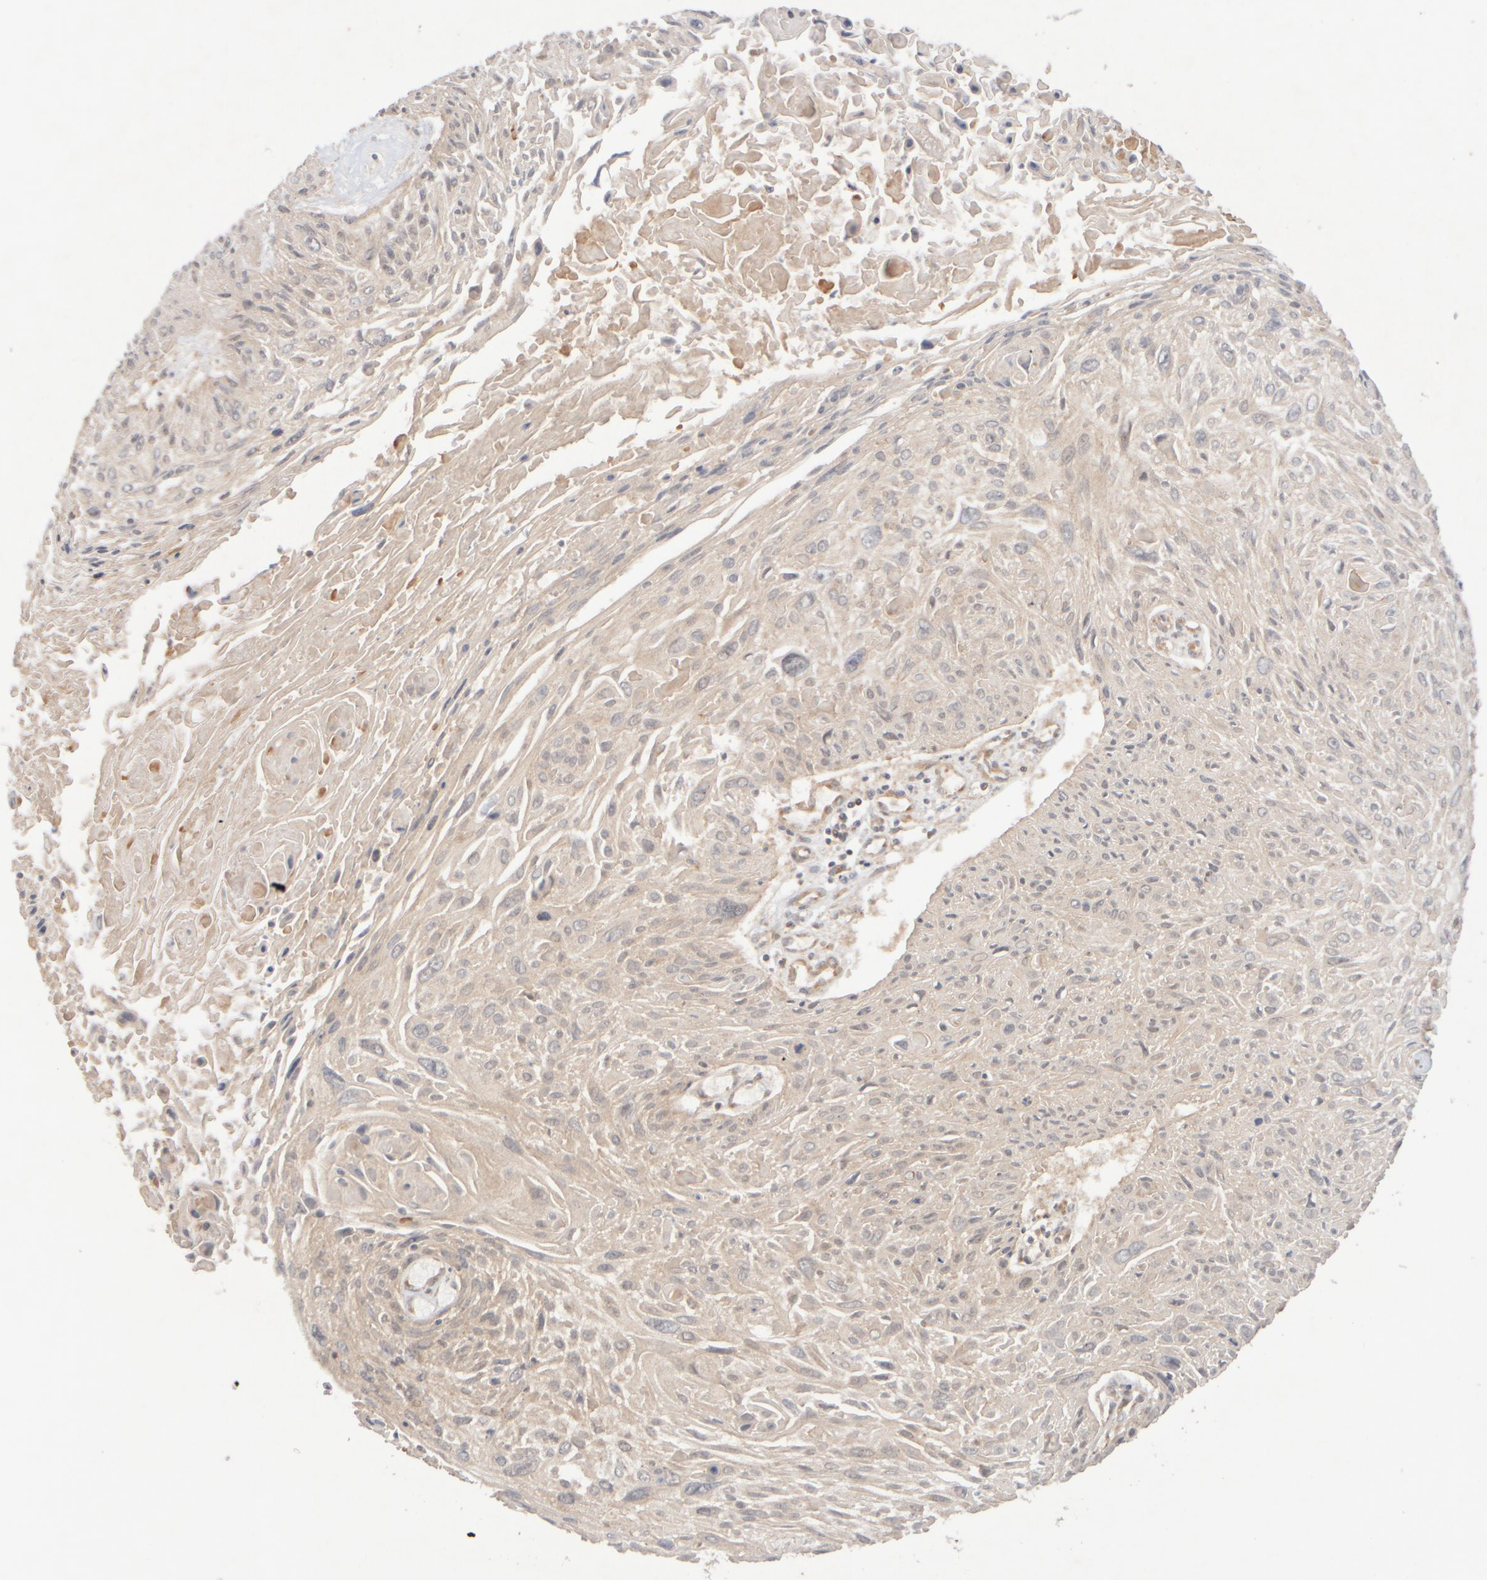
{"staining": {"intensity": "weak", "quantity": "<25%", "location": "cytoplasmic/membranous"}, "tissue": "cervical cancer", "cell_type": "Tumor cells", "image_type": "cancer", "snomed": [{"axis": "morphology", "description": "Squamous cell carcinoma, NOS"}, {"axis": "topography", "description": "Cervix"}], "caption": "The IHC image has no significant positivity in tumor cells of cervical cancer (squamous cell carcinoma) tissue. (Immunohistochemistry (ihc), brightfield microscopy, high magnification).", "gene": "RABEP1", "patient": {"sex": "female", "age": 51}}